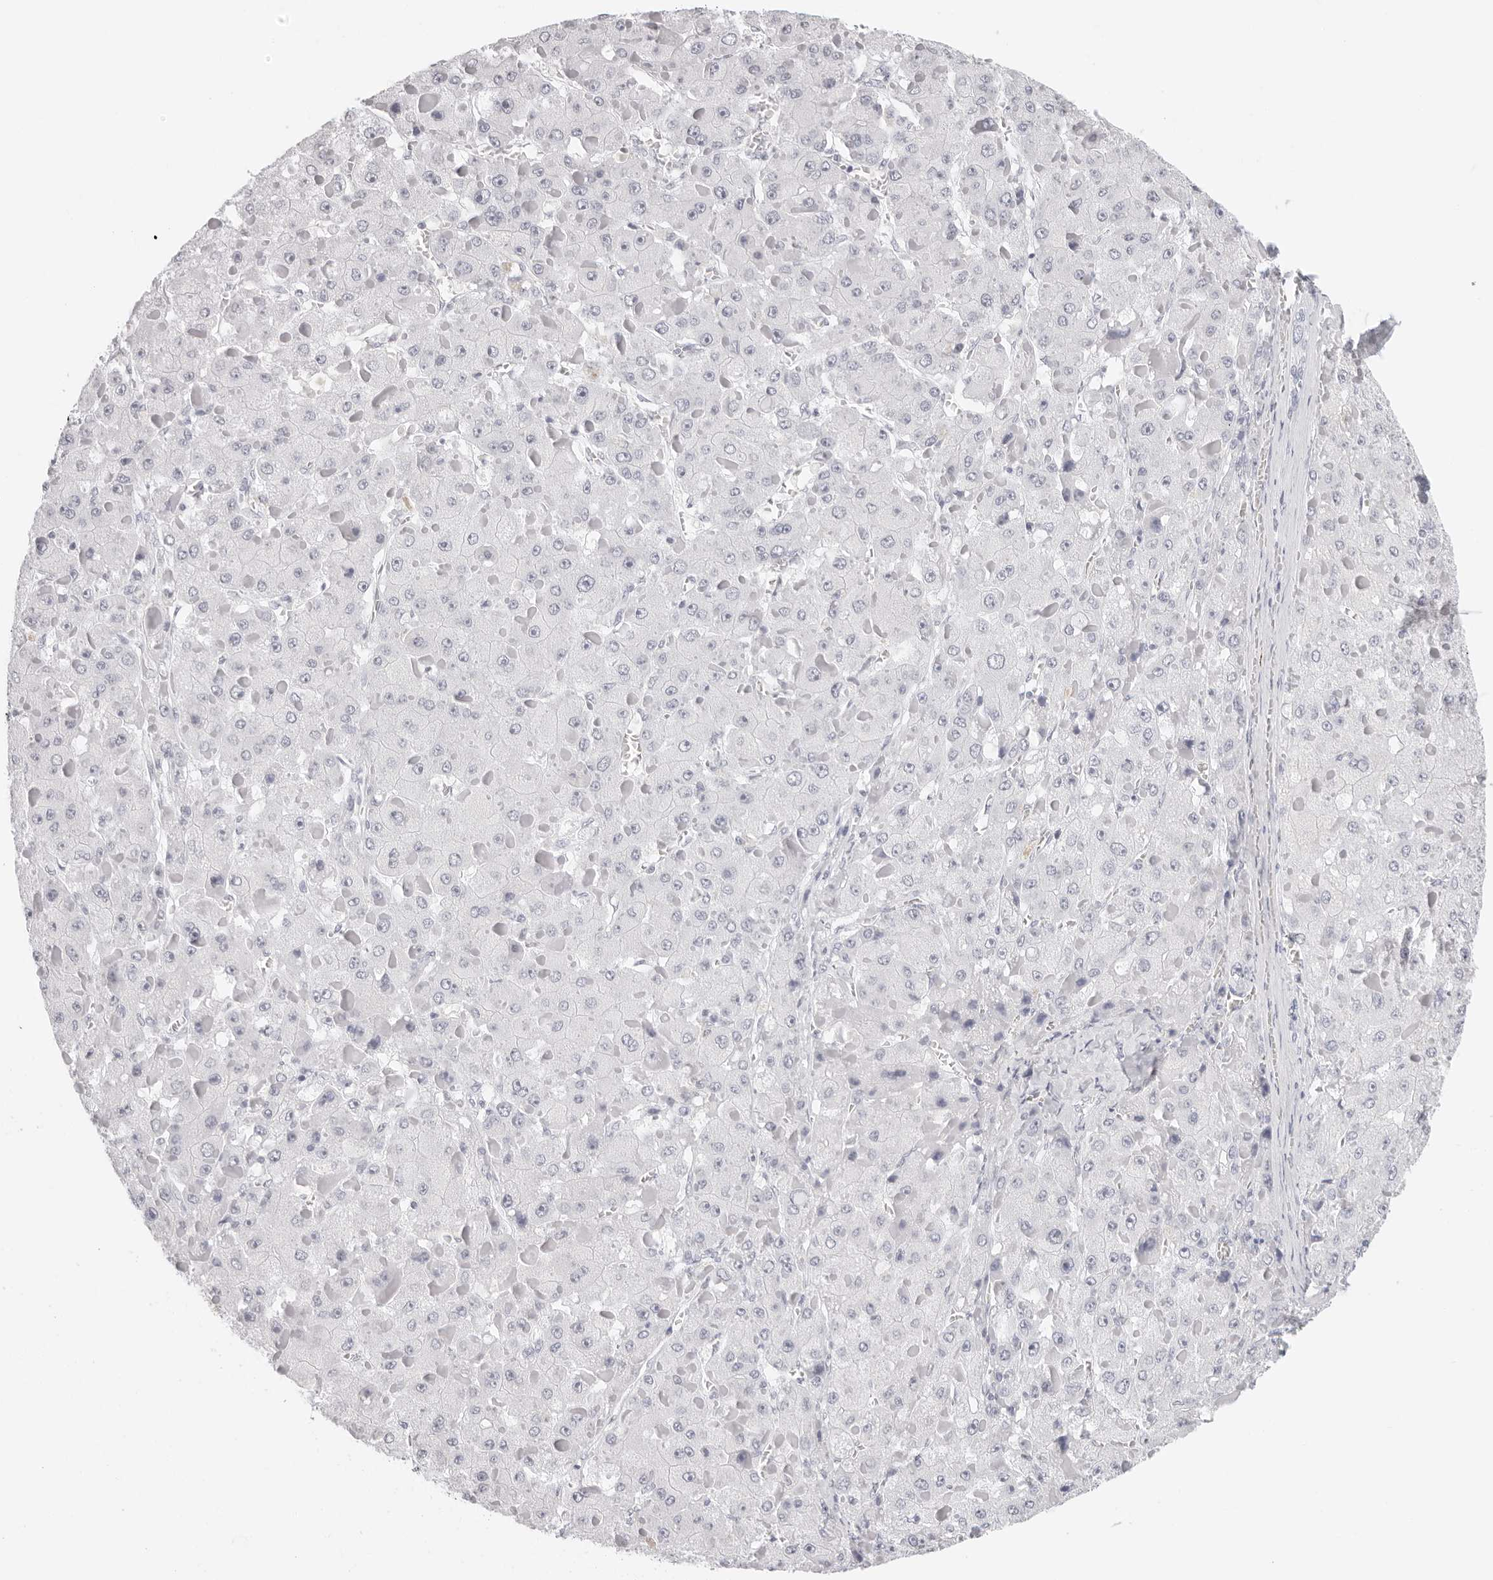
{"staining": {"intensity": "negative", "quantity": "none", "location": "none"}, "tissue": "liver cancer", "cell_type": "Tumor cells", "image_type": "cancer", "snomed": [{"axis": "morphology", "description": "Carcinoma, Hepatocellular, NOS"}, {"axis": "topography", "description": "Liver"}], "caption": "An image of human liver cancer is negative for staining in tumor cells. (DAB (3,3'-diaminobenzidine) IHC with hematoxylin counter stain).", "gene": "AGMAT", "patient": {"sex": "female", "age": 73}}